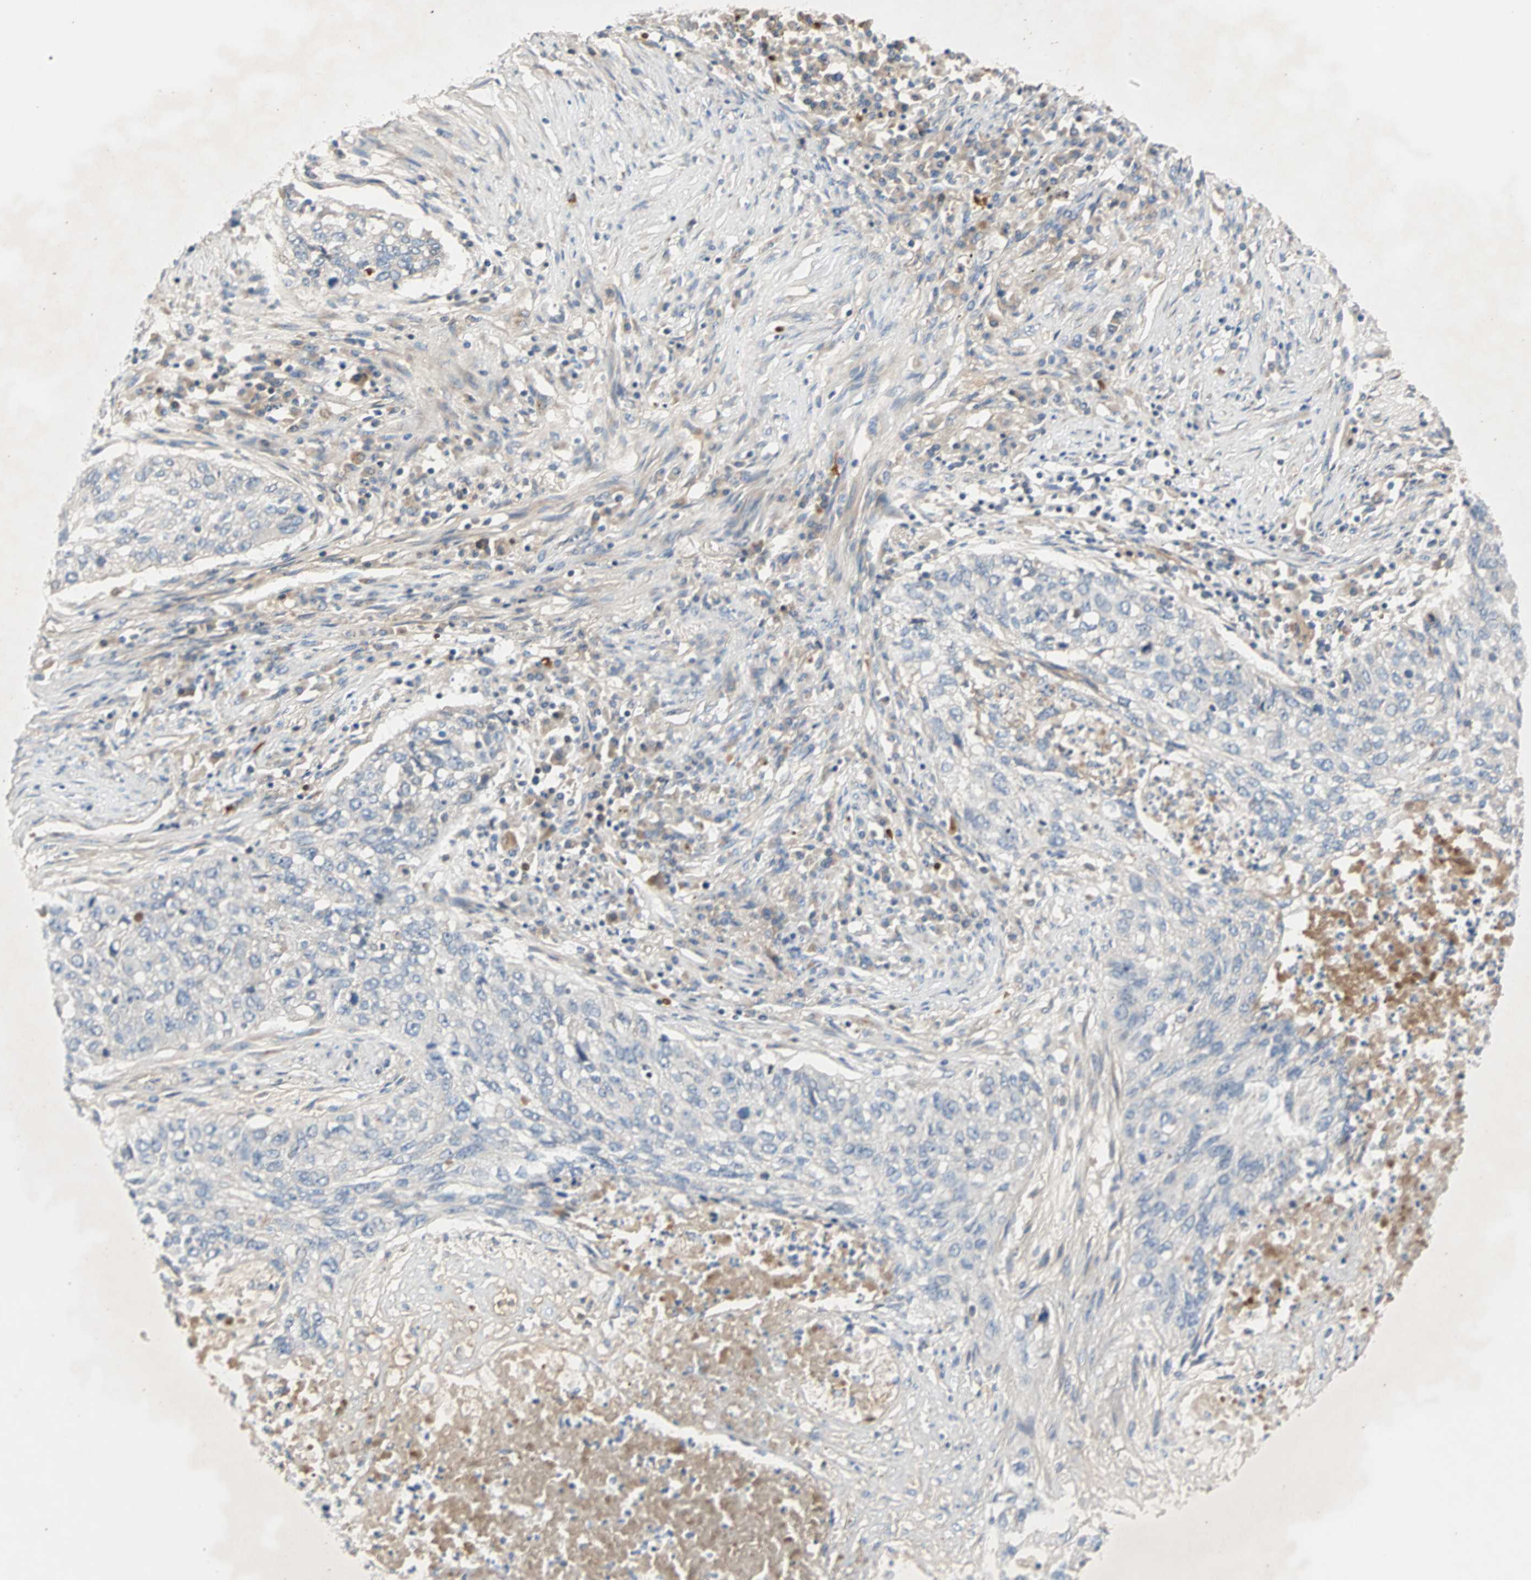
{"staining": {"intensity": "negative", "quantity": "none", "location": "none"}, "tissue": "lung cancer", "cell_type": "Tumor cells", "image_type": "cancer", "snomed": [{"axis": "morphology", "description": "Squamous cell carcinoma, NOS"}, {"axis": "topography", "description": "Lung"}], "caption": "Tumor cells show no significant expression in squamous cell carcinoma (lung).", "gene": "MAP4K1", "patient": {"sex": "female", "age": 63}}